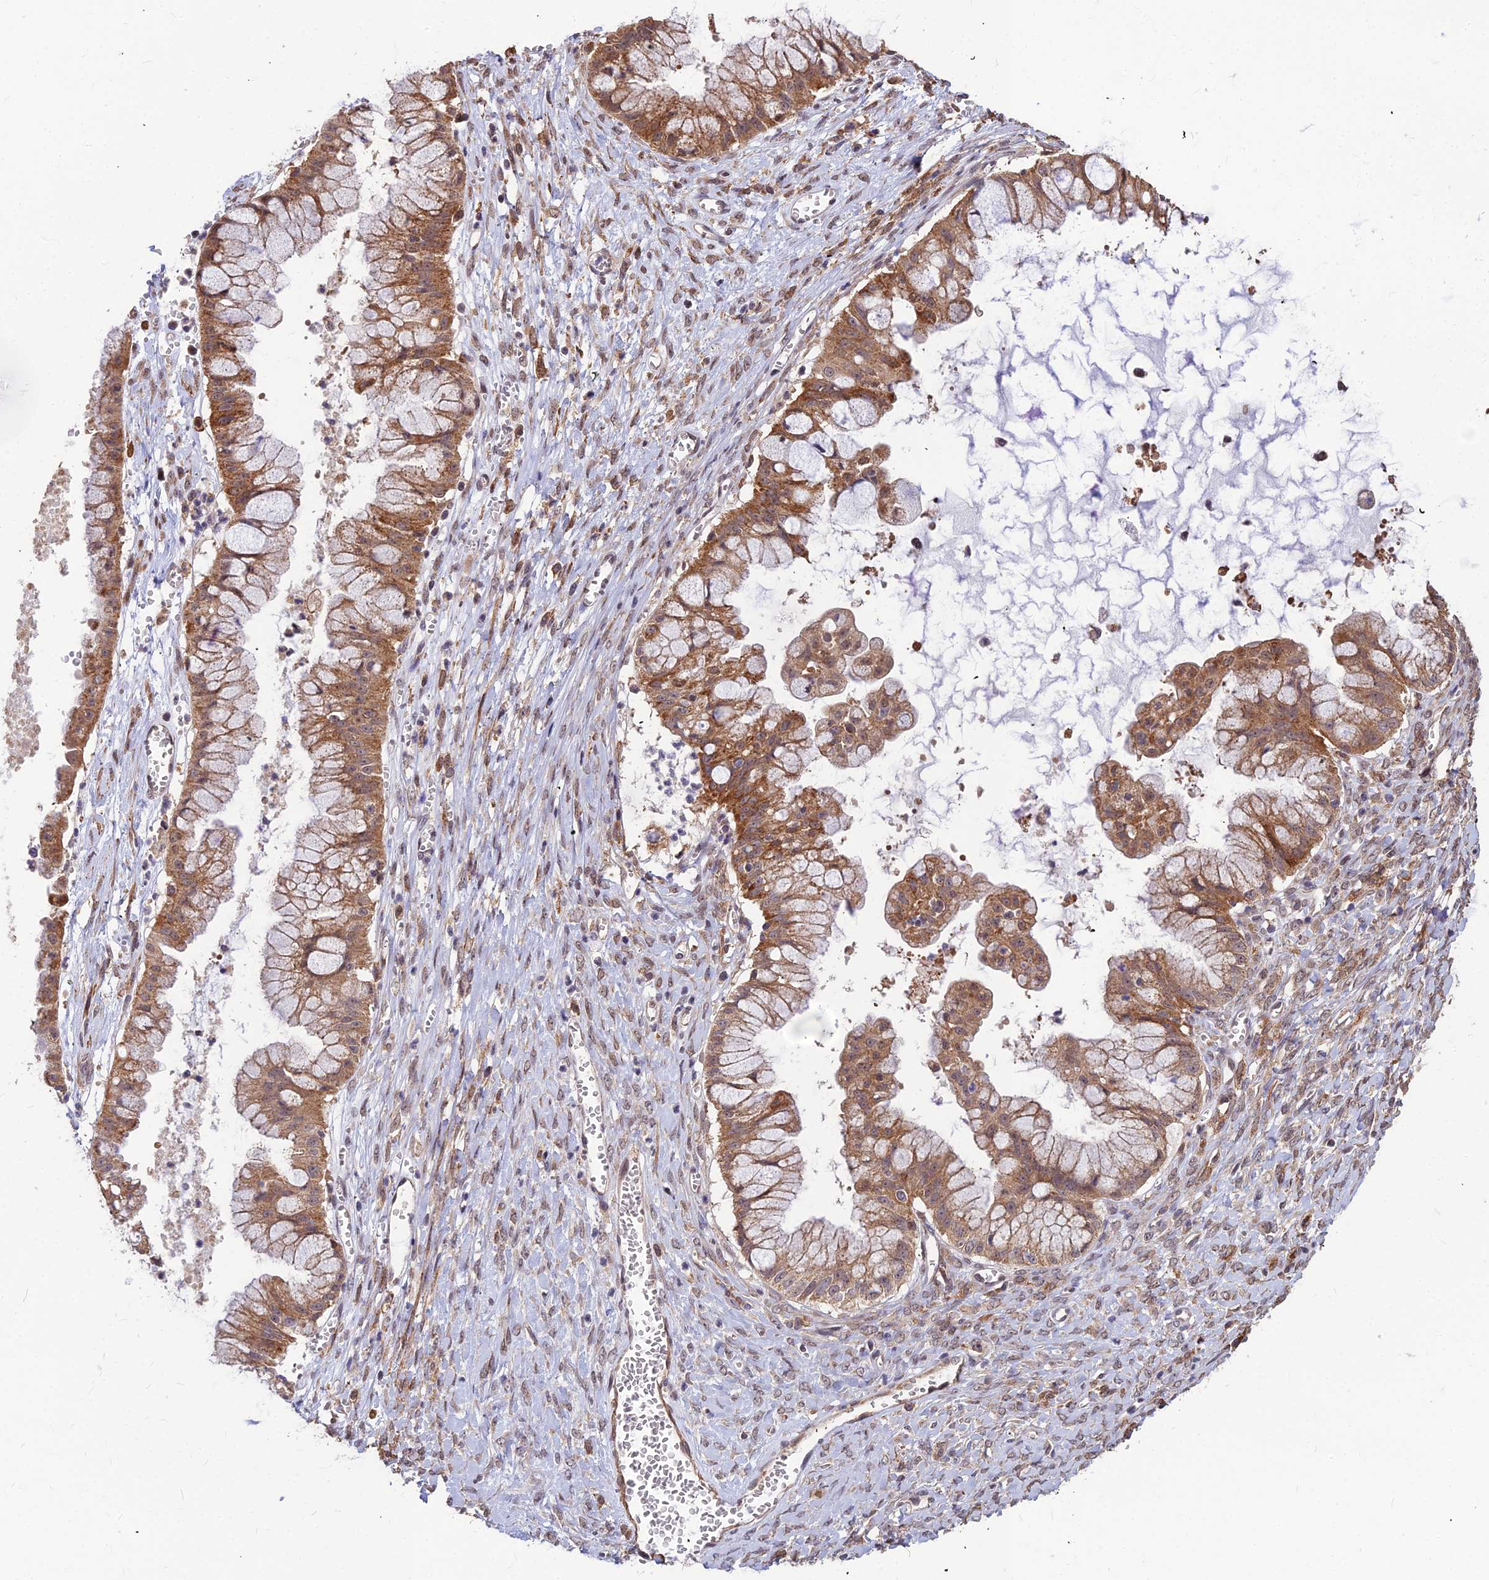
{"staining": {"intensity": "moderate", "quantity": ">75%", "location": "cytoplasmic/membranous"}, "tissue": "ovarian cancer", "cell_type": "Tumor cells", "image_type": "cancer", "snomed": [{"axis": "morphology", "description": "Cystadenocarcinoma, mucinous, NOS"}, {"axis": "topography", "description": "Ovary"}], "caption": "This micrograph shows ovarian mucinous cystadenocarcinoma stained with immunohistochemistry (IHC) to label a protein in brown. The cytoplasmic/membranous of tumor cells show moderate positivity for the protein. Nuclei are counter-stained blue.", "gene": "LEKR1", "patient": {"sex": "female", "age": 70}}